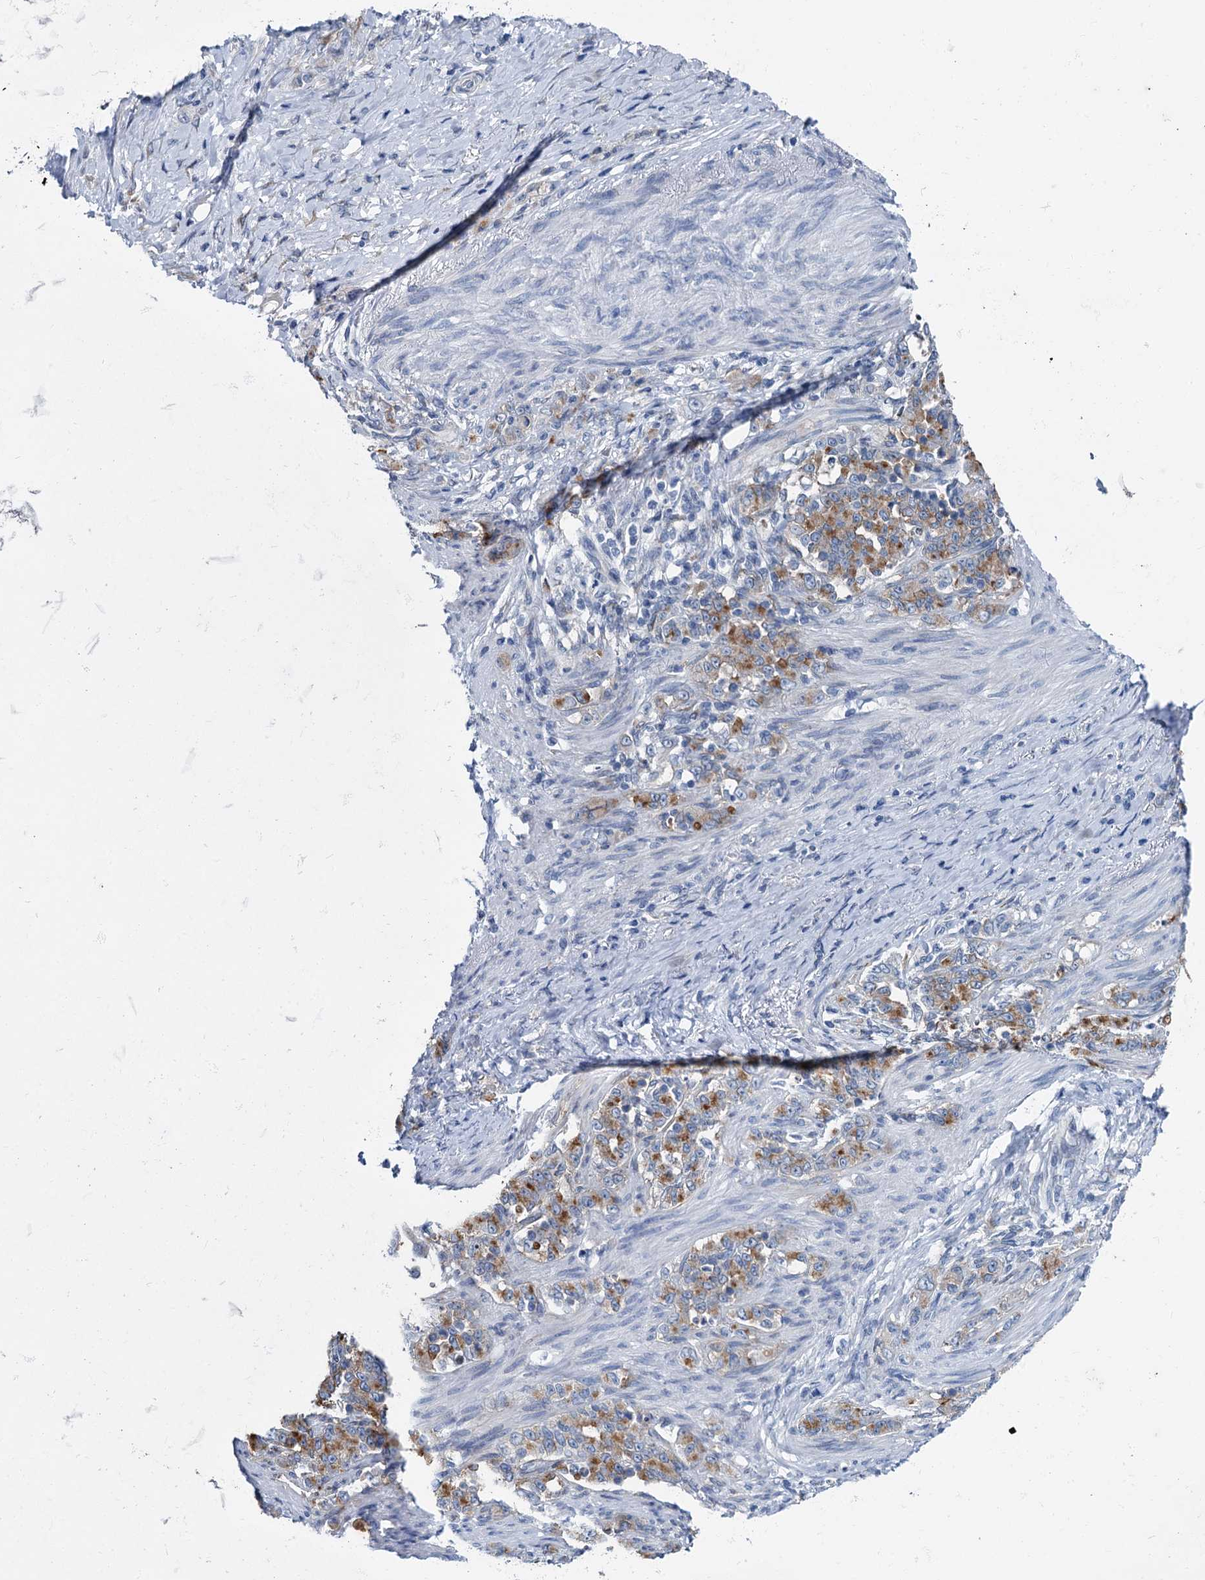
{"staining": {"intensity": "moderate", "quantity": "25%-75%", "location": "cytoplasmic/membranous"}, "tissue": "stomach cancer", "cell_type": "Tumor cells", "image_type": "cancer", "snomed": [{"axis": "morphology", "description": "Adenocarcinoma, NOS"}, {"axis": "topography", "description": "Stomach"}], "caption": "A medium amount of moderate cytoplasmic/membranous positivity is seen in about 25%-75% of tumor cells in stomach cancer tissue.", "gene": "MIOX", "patient": {"sex": "female", "age": 79}}